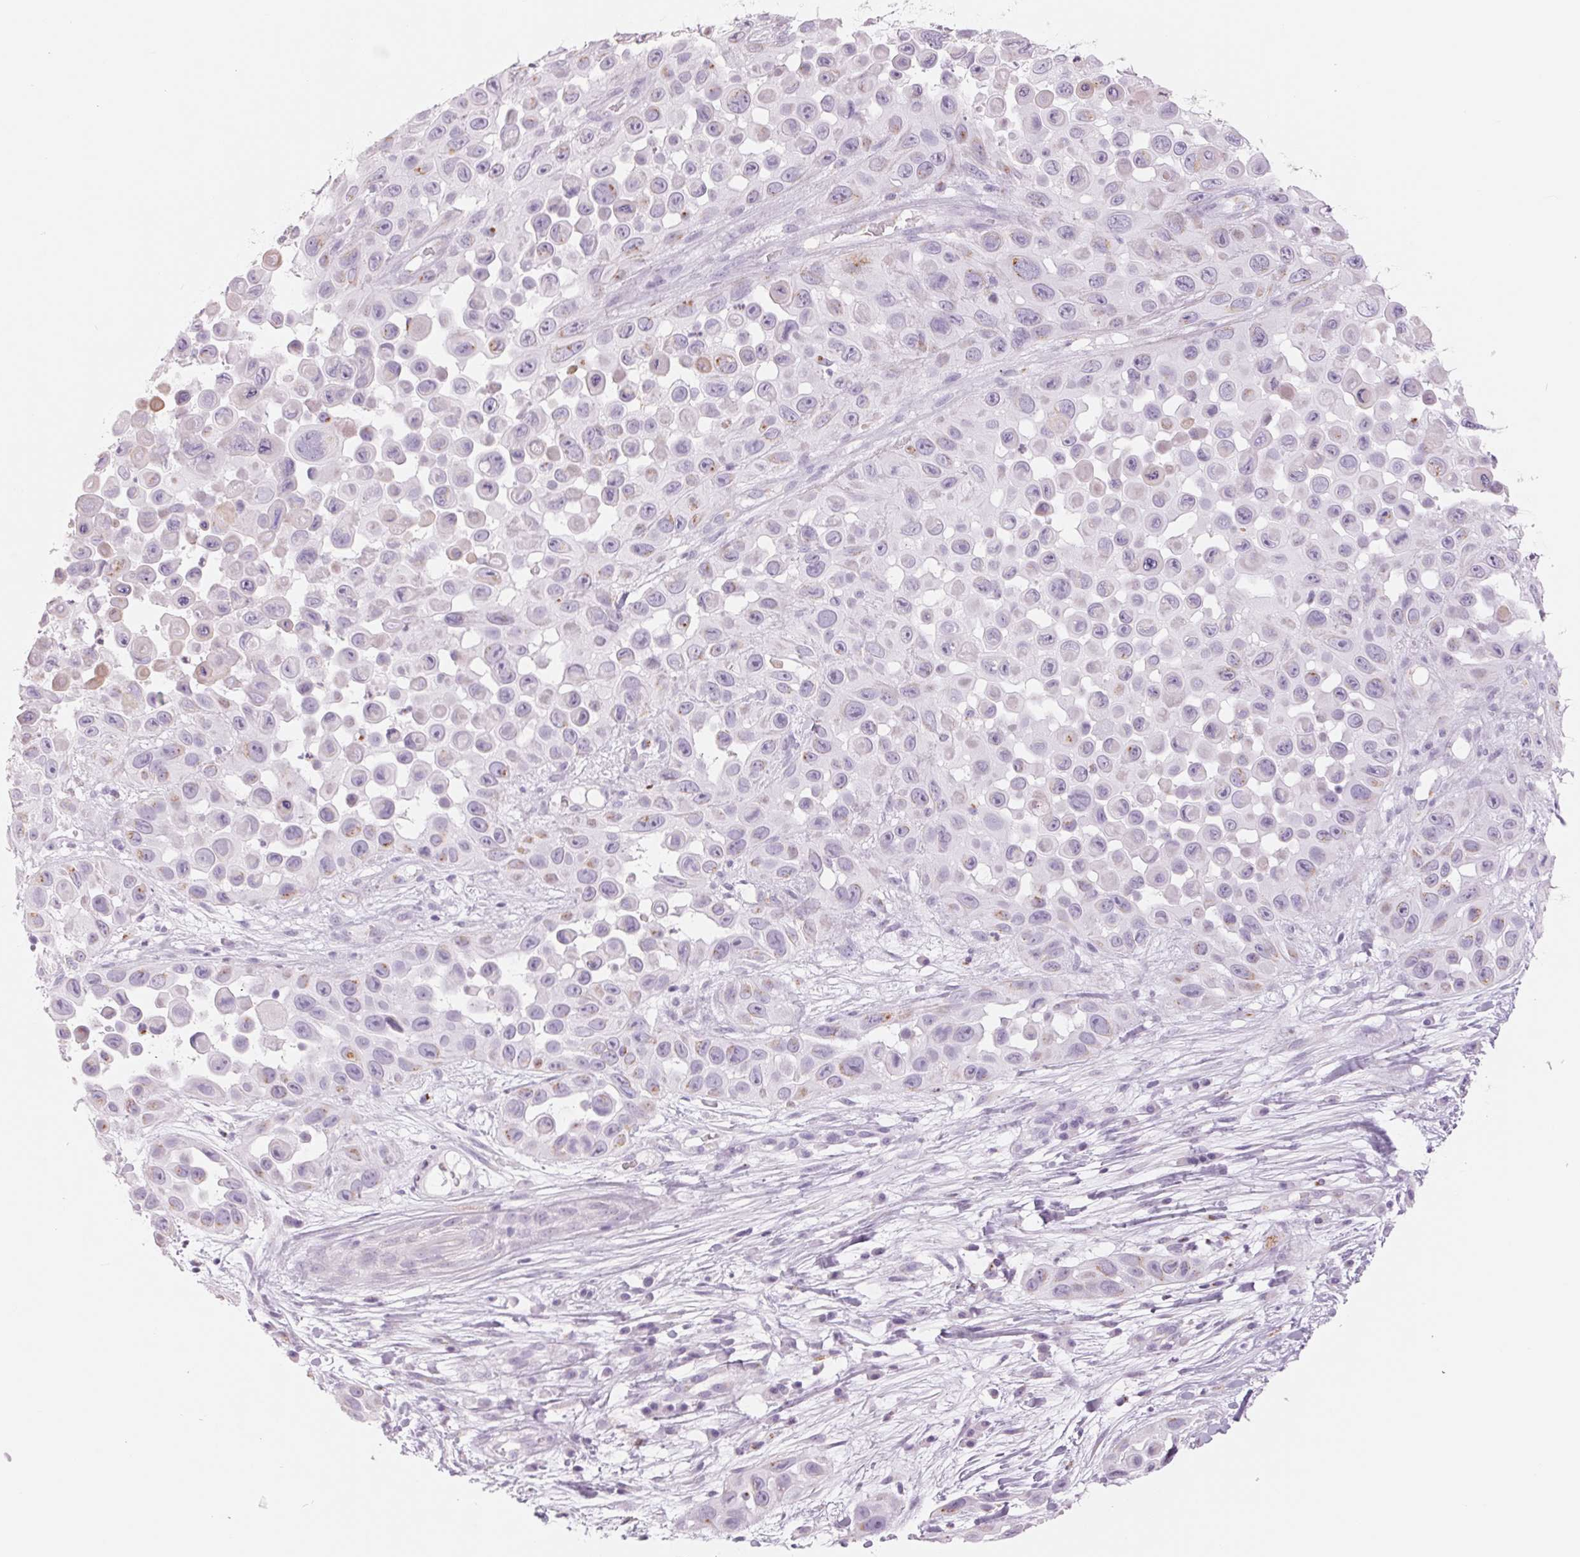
{"staining": {"intensity": "negative", "quantity": "none", "location": "none"}, "tissue": "skin cancer", "cell_type": "Tumor cells", "image_type": "cancer", "snomed": [{"axis": "morphology", "description": "Squamous cell carcinoma, NOS"}, {"axis": "topography", "description": "Skin"}], "caption": "This is a photomicrograph of immunohistochemistry (IHC) staining of skin cancer (squamous cell carcinoma), which shows no expression in tumor cells.", "gene": "GALNT7", "patient": {"sex": "male", "age": 81}}